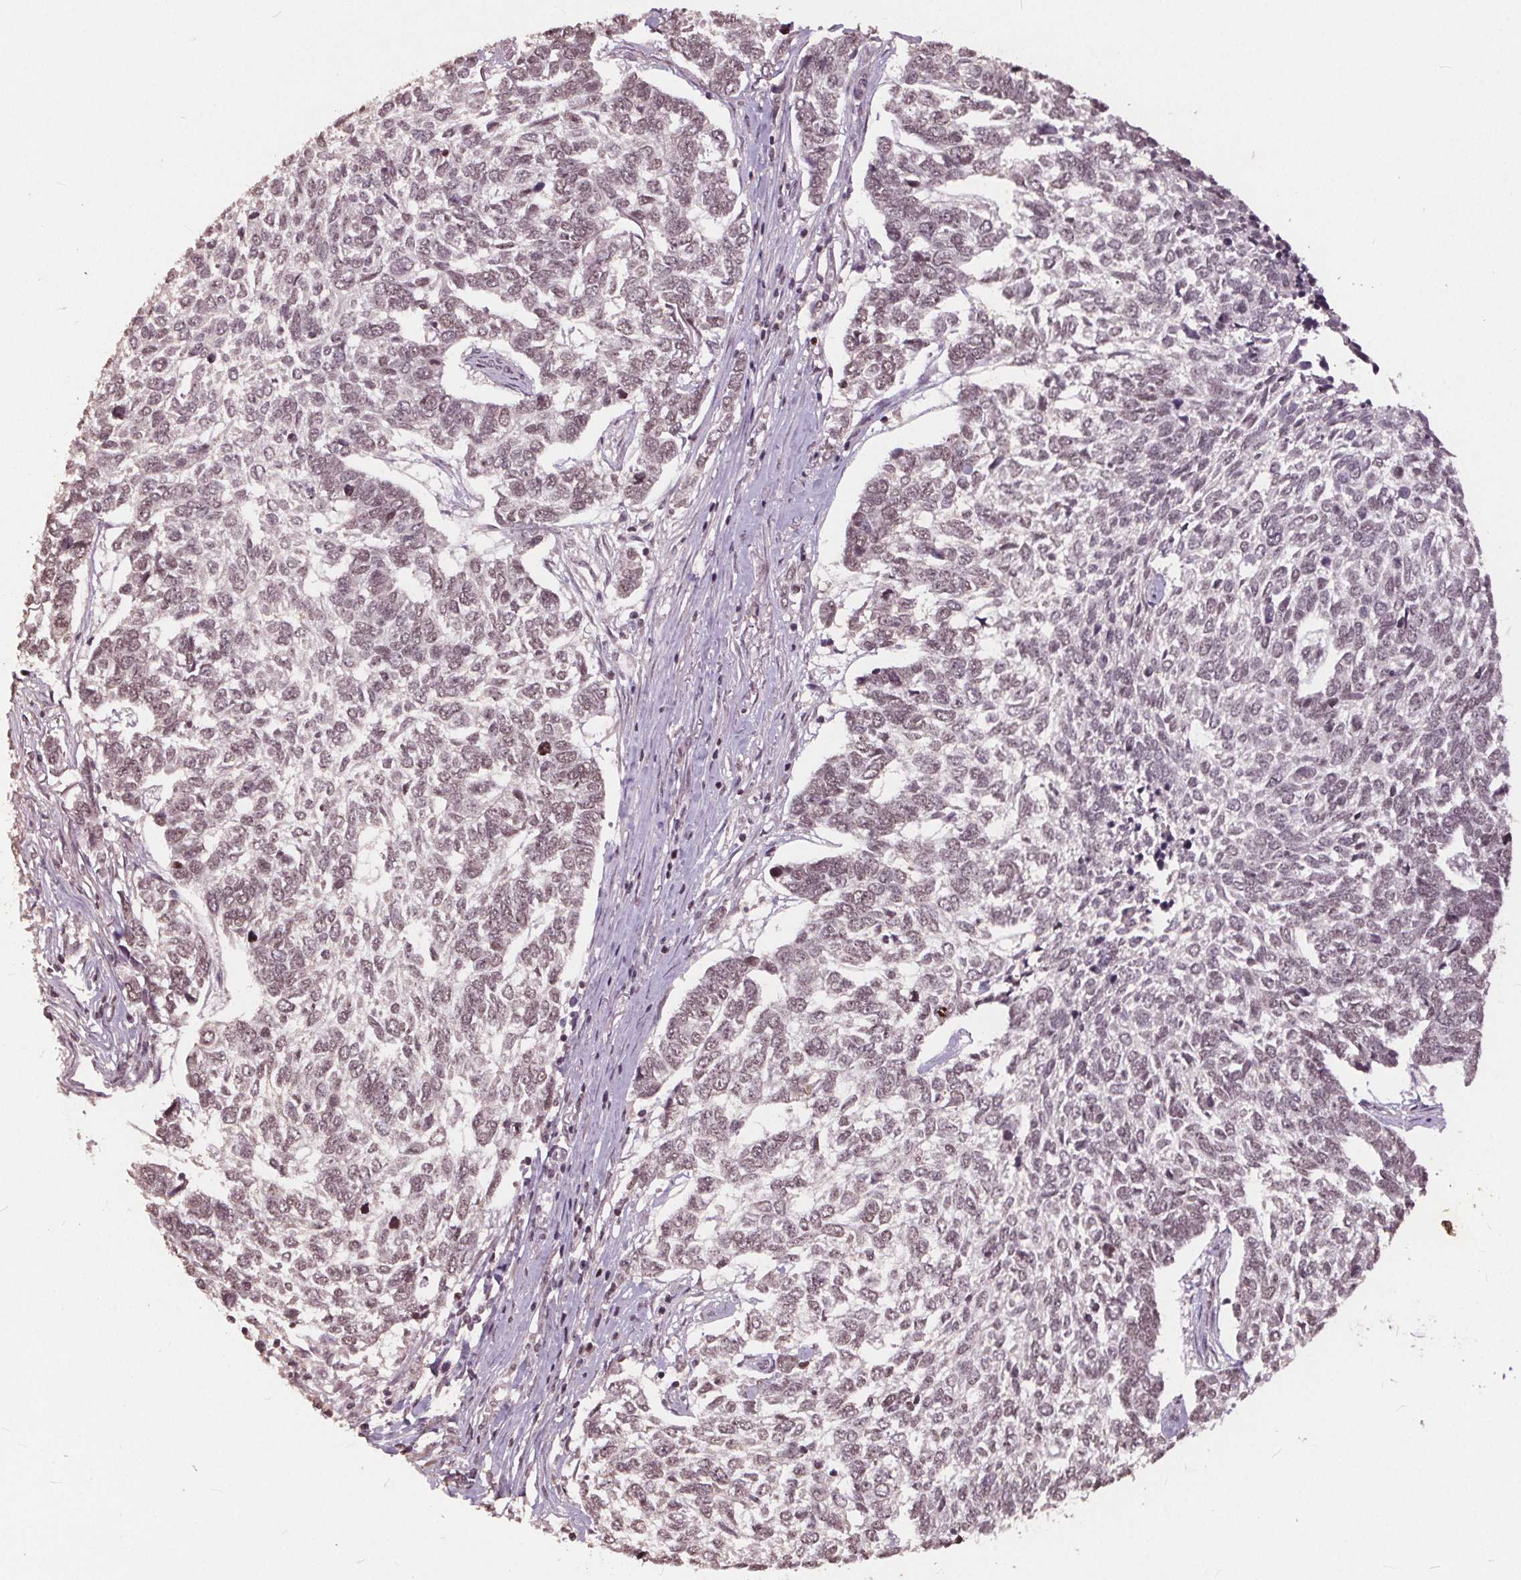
{"staining": {"intensity": "weak", "quantity": "<25%", "location": "nuclear"}, "tissue": "skin cancer", "cell_type": "Tumor cells", "image_type": "cancer", "snomed": [{"axis": "morphology", "description": "Basal cell carcinoma"}, {"axis": "topography", "description": "Skin"}], "caption": "Immunohistochemical staining of human basal cell carcinoma (skin) exhibits no significant expression in tumor cells.", "gene": "DNMT3B", "patient": {"sex": "female", "age": 65}}